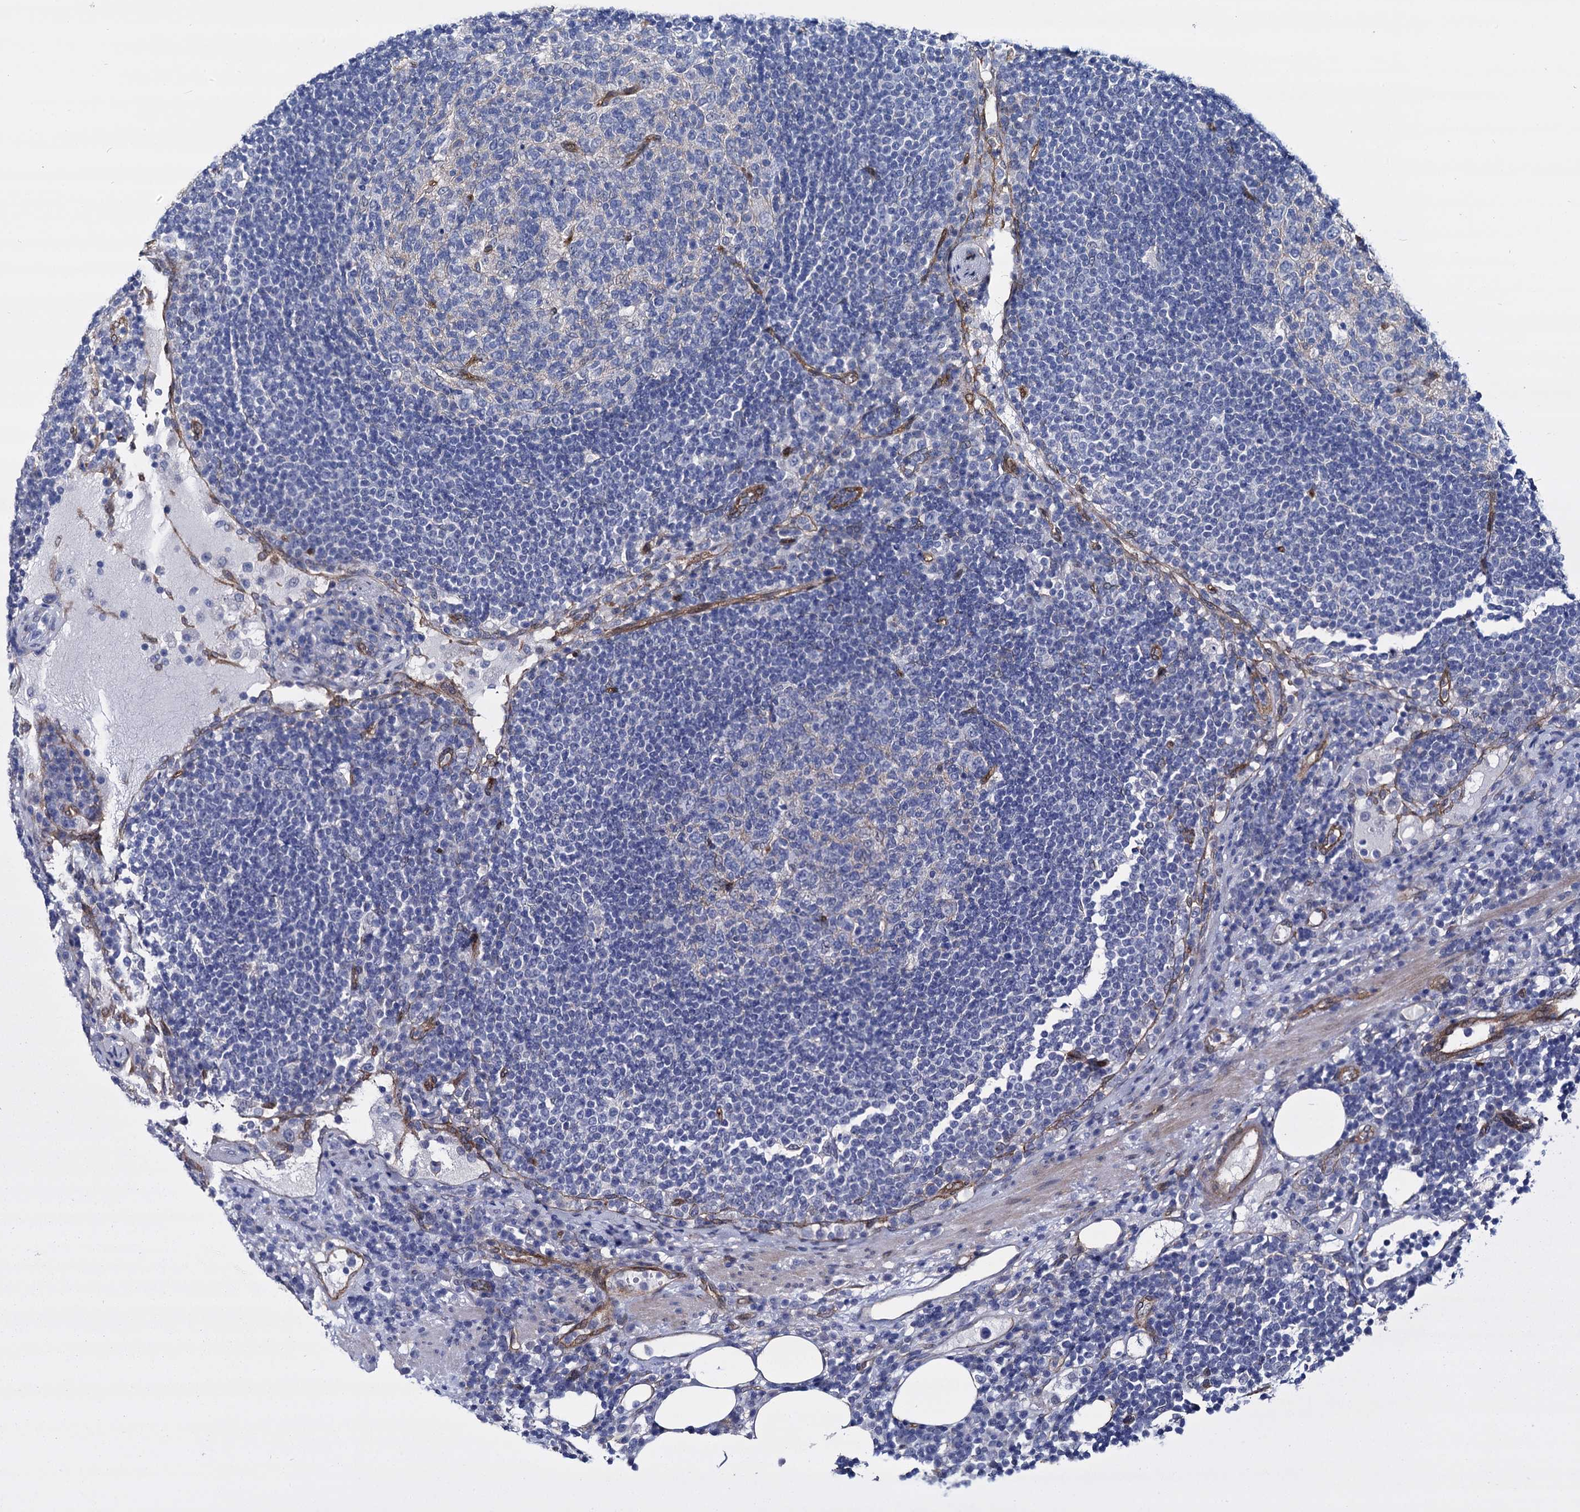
{"staining": {"intensity": "negative", "quantity": "none", "location": "none"}, "tissue": "lymph node", "cell_type": "Germinal center cells", "image_type": "normal", "snomed": [{"axis": "morphology", "description": "Normal tissue, NOS"}, {"axis": "topography", "description": "Lymph node"}], "caption": "IHC histopathology image of normal lymph node stained for a protein (brown), which exhibits no expression in germinal center cells.", "gene": "STXBP1", "patient": {"sex": "female", "age": 53}}